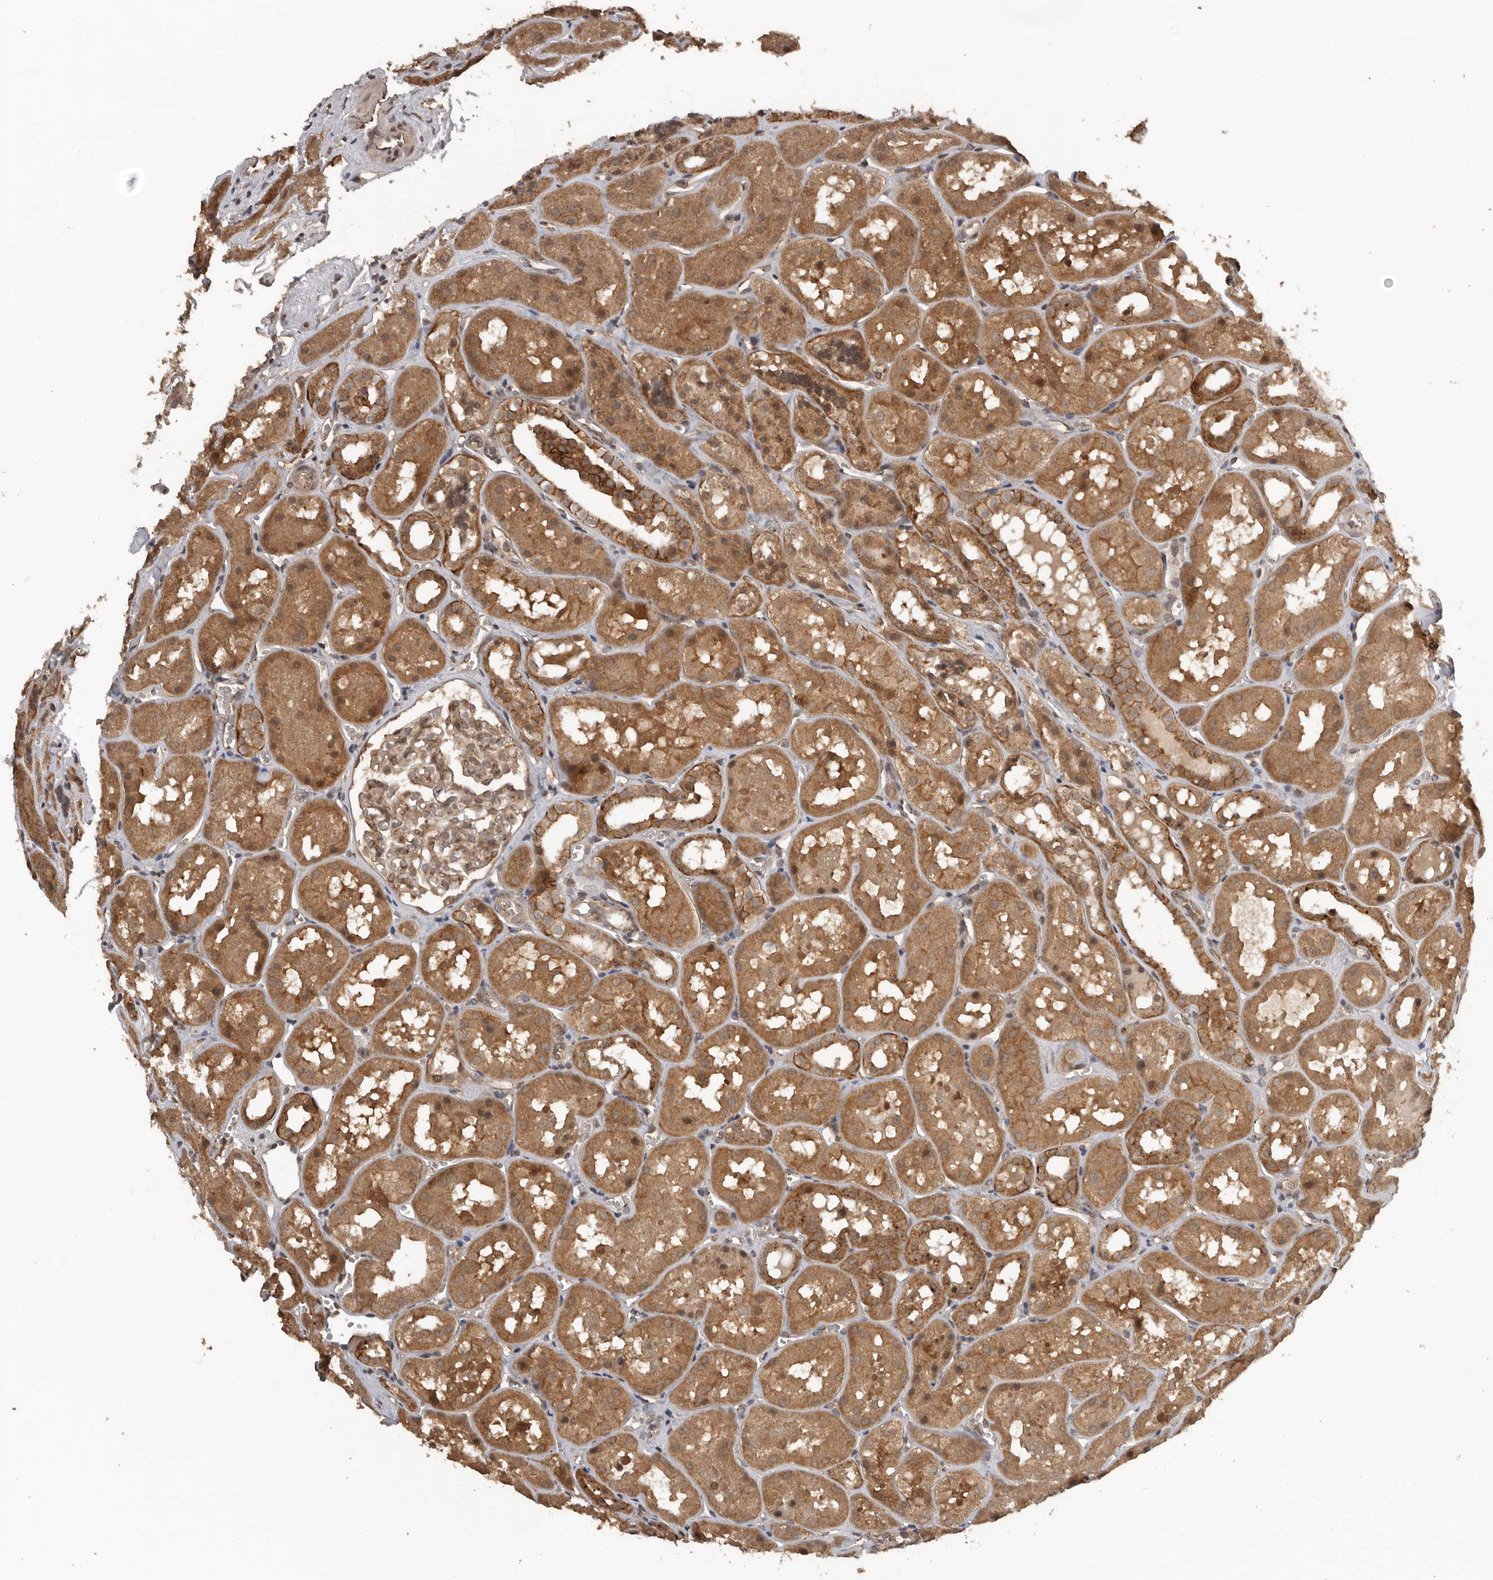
{"staining": {"intensity": "moderate", "quantity": ">75%", "location": "cytoplasmic/membranous"}, "tissue": "kidney", "cell_type": "Cells in glomeruli", "image_type": "normal", "snomed": [{"axis": "morphology", "description": "Normal tissue, NOS"}, {"axis": "topography", "description": "Kidney"}], "caption": "Moderate cytoplasmic/membranous staining is present in about >75% of cells in glomeruli in unremarkable kidney.", "gene": "CEP350", "patient": {"sex": "male", "age": 16}}